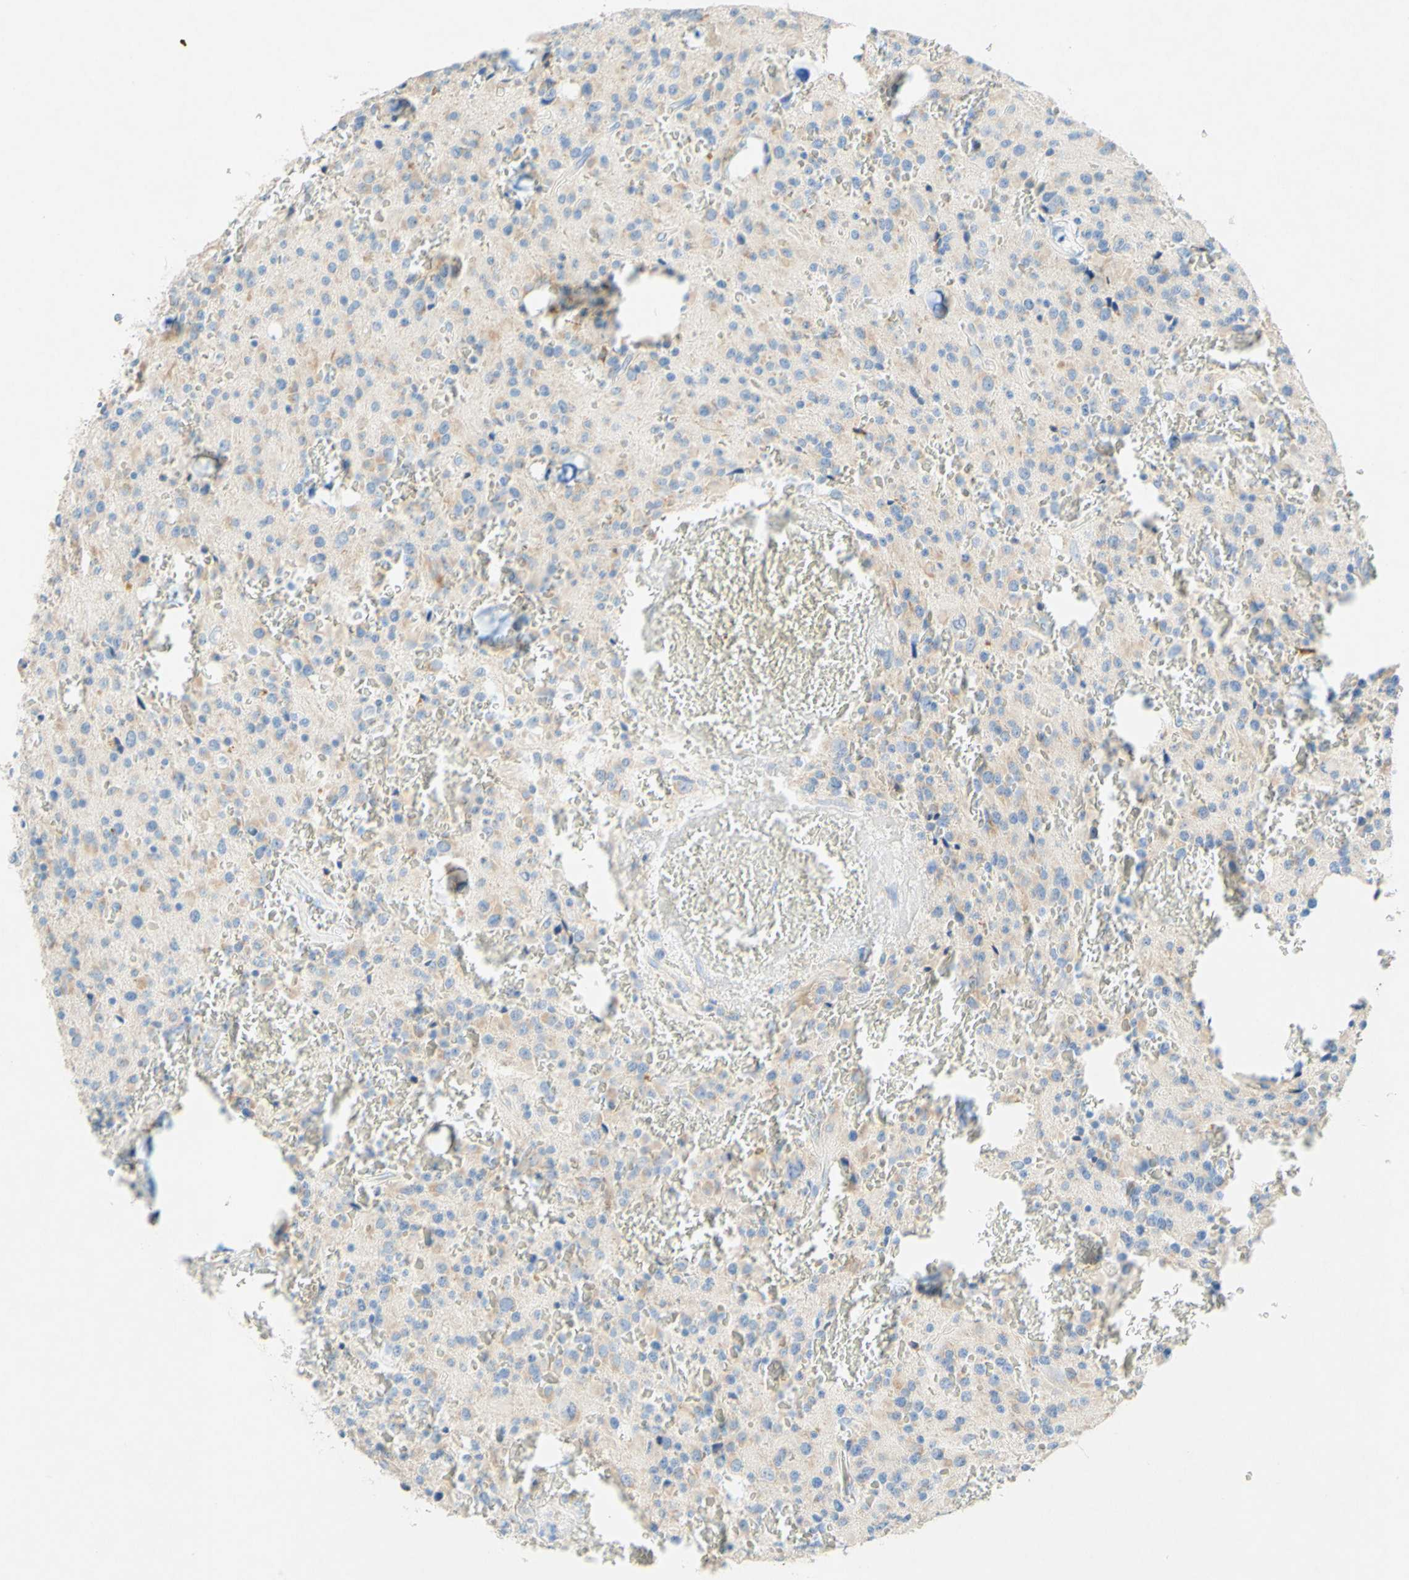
{"staining": {"intensity": "weak", "quantity": "<25%", "location": "cytoplasmic/membranous"}, "tissue": "glioma", "cell_type": "Tumor cells", "image_type": "cancer", "snomed": [{"axis": "morphology", "description": "Glioma, malignant, Low grade"}, {"axis": "topography", "description": "Brain"}], "caption": "IHC of glioma displays no staining in tumor cells.", "gene": "SLC46A1", "patient": {"sex": "male", "age": 58}}